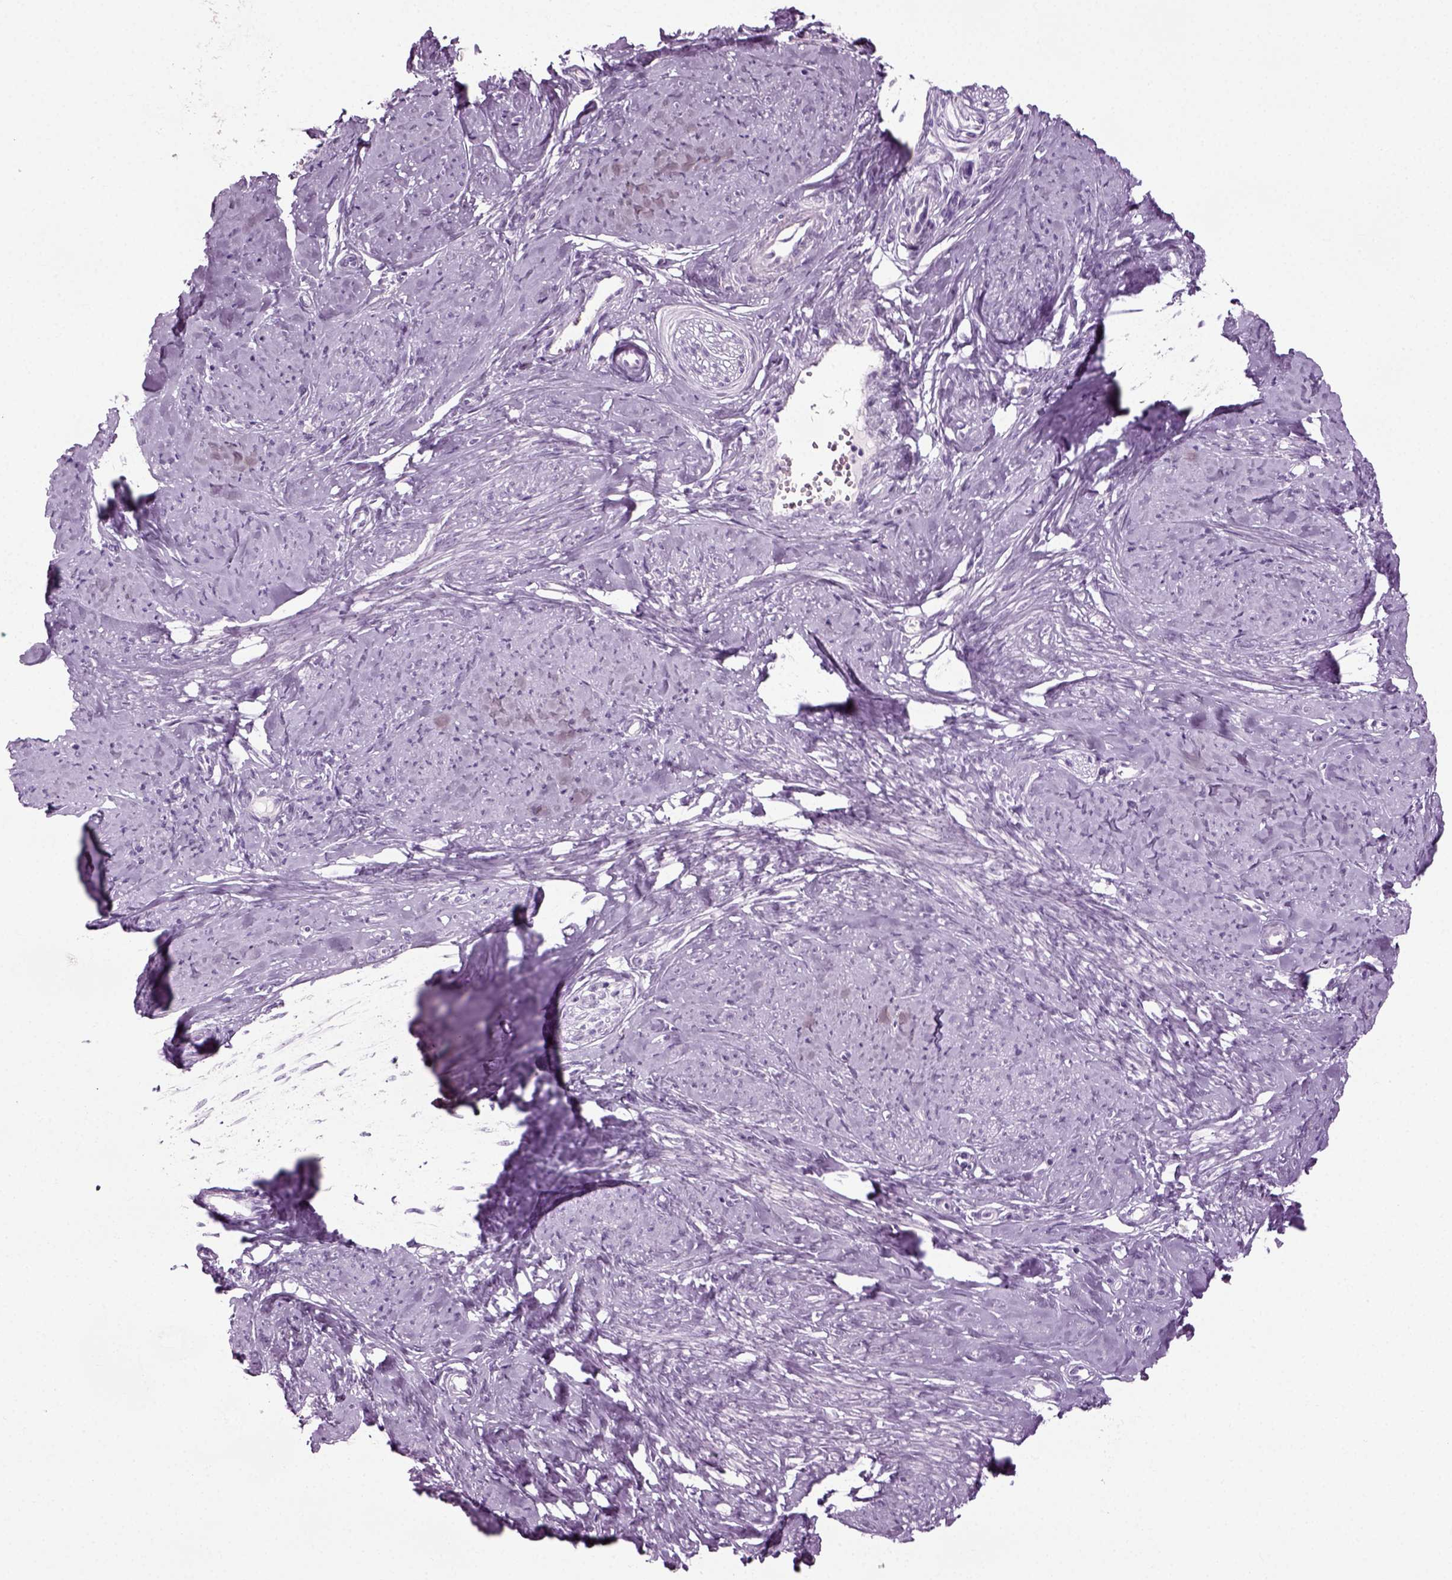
{"staining": {"intensity": "negative", "quantity": "none", "location": "none"}, "tissue": "smooth muscle", "cell_type": "Smooth muscle cells", "image_type": "normal", "snomed": [{"axis": "morphology", "description": "Normal tissue, NOS"}, {"axis": "topography", "description": "Smooth muscle"}], "caption": "This is a histopathology image of immunohistochemistry (IHC) staining of normal smooth muscle, which shows no expression in smooth muscle cells.", "gene": "PRLH", "patient": {"sex": "female", "age": 48}}